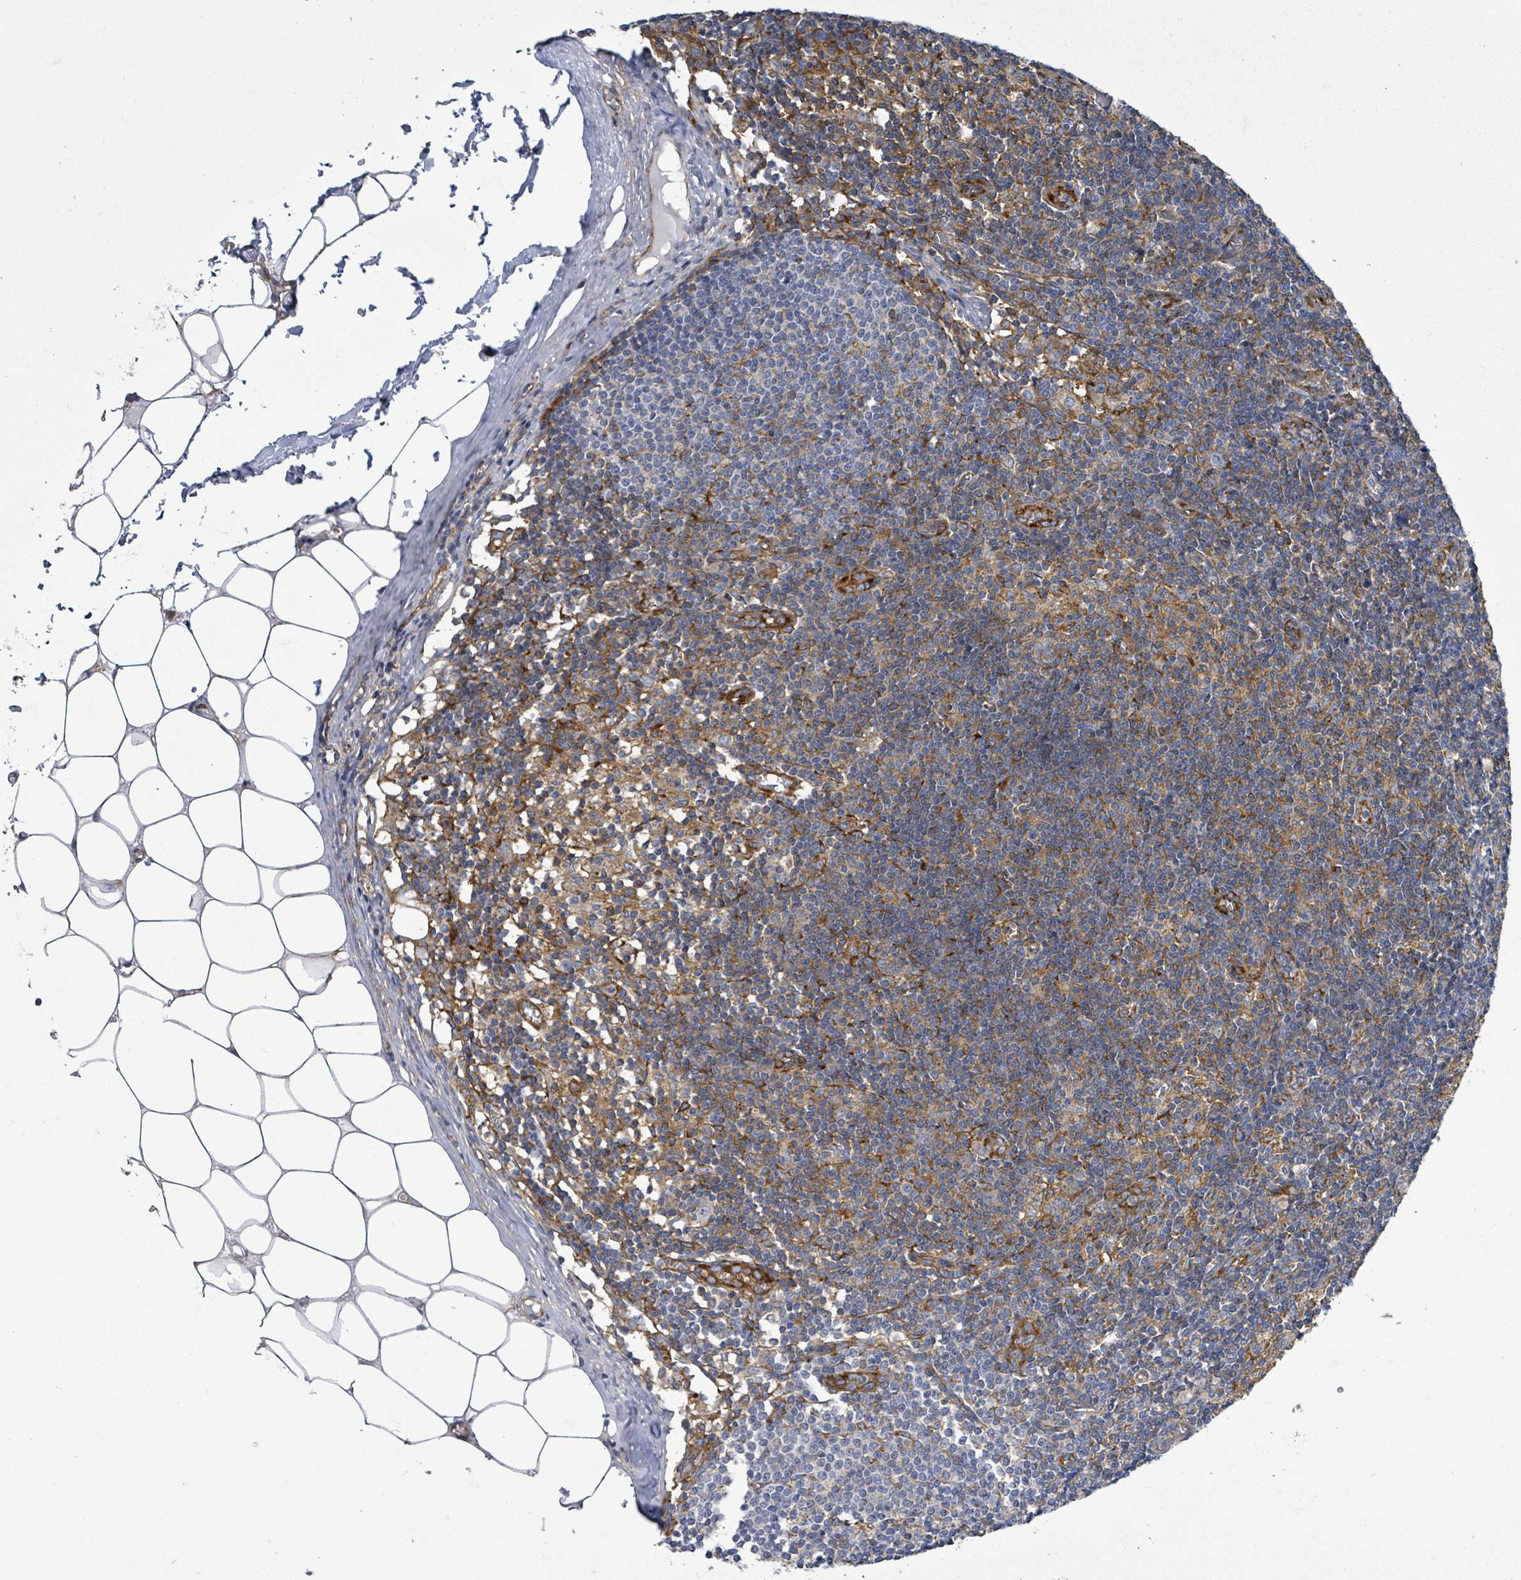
{"staining": {"intensity": "moderate", "quantity": "25%-75%", "location": "cytoplasmic/membranous"}, "tissue": "lymph node", "cell_type": "Non-germinal center cells", "image_type": "normal", "snomed": [{"axis": "morphology", "description": "Normal tissue, NOS"}, {"axis": "topography", "description": "Lymph node"}], "caption": "Immunohistochemical staining of benign human lymph node exhibits medium levels of moderate cytoplasmic/membranous positivity in about 25%-75% of non-germinal center cells.", "gene": "EGFL7", "patient": {"sex": "female", "age": 42}}